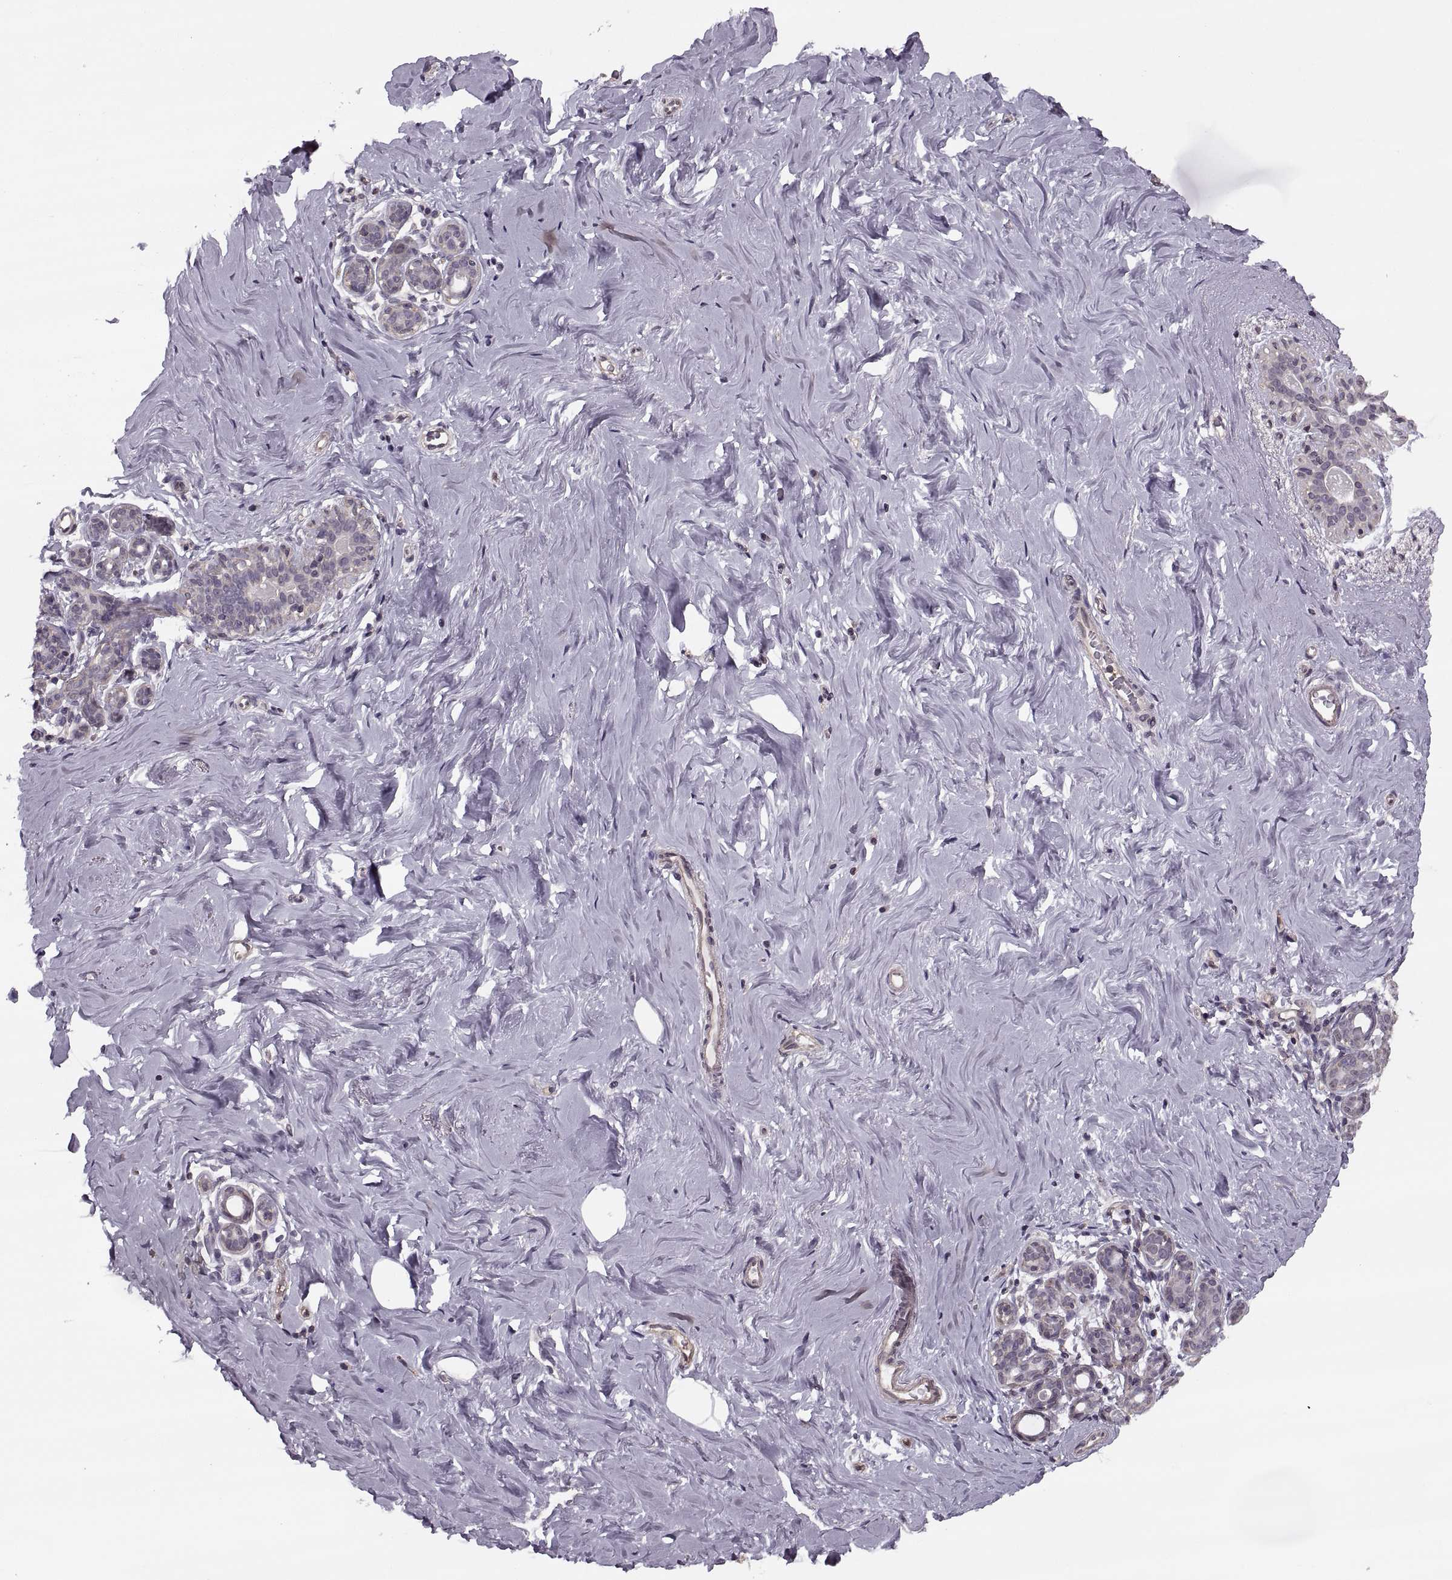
{"staining": {"intensity": "negative", "quantity": "none", "location": "none"}, "tissue": "breast", "cell_type": "Adipocytes", "image_type": "normal", "snomed": [{"axis": "morphology", "description": "Normal tissue, NOS"}, {"axis": "topography", "description": "Skin"}, {"axis": "topography", "description": "Breast"}], "caption": "Breast stained for a protein using immunohistochemistry shows no expression adipocytes.", "gene": "LUZP2", "patient": {"sex": "female", "age": 43}}